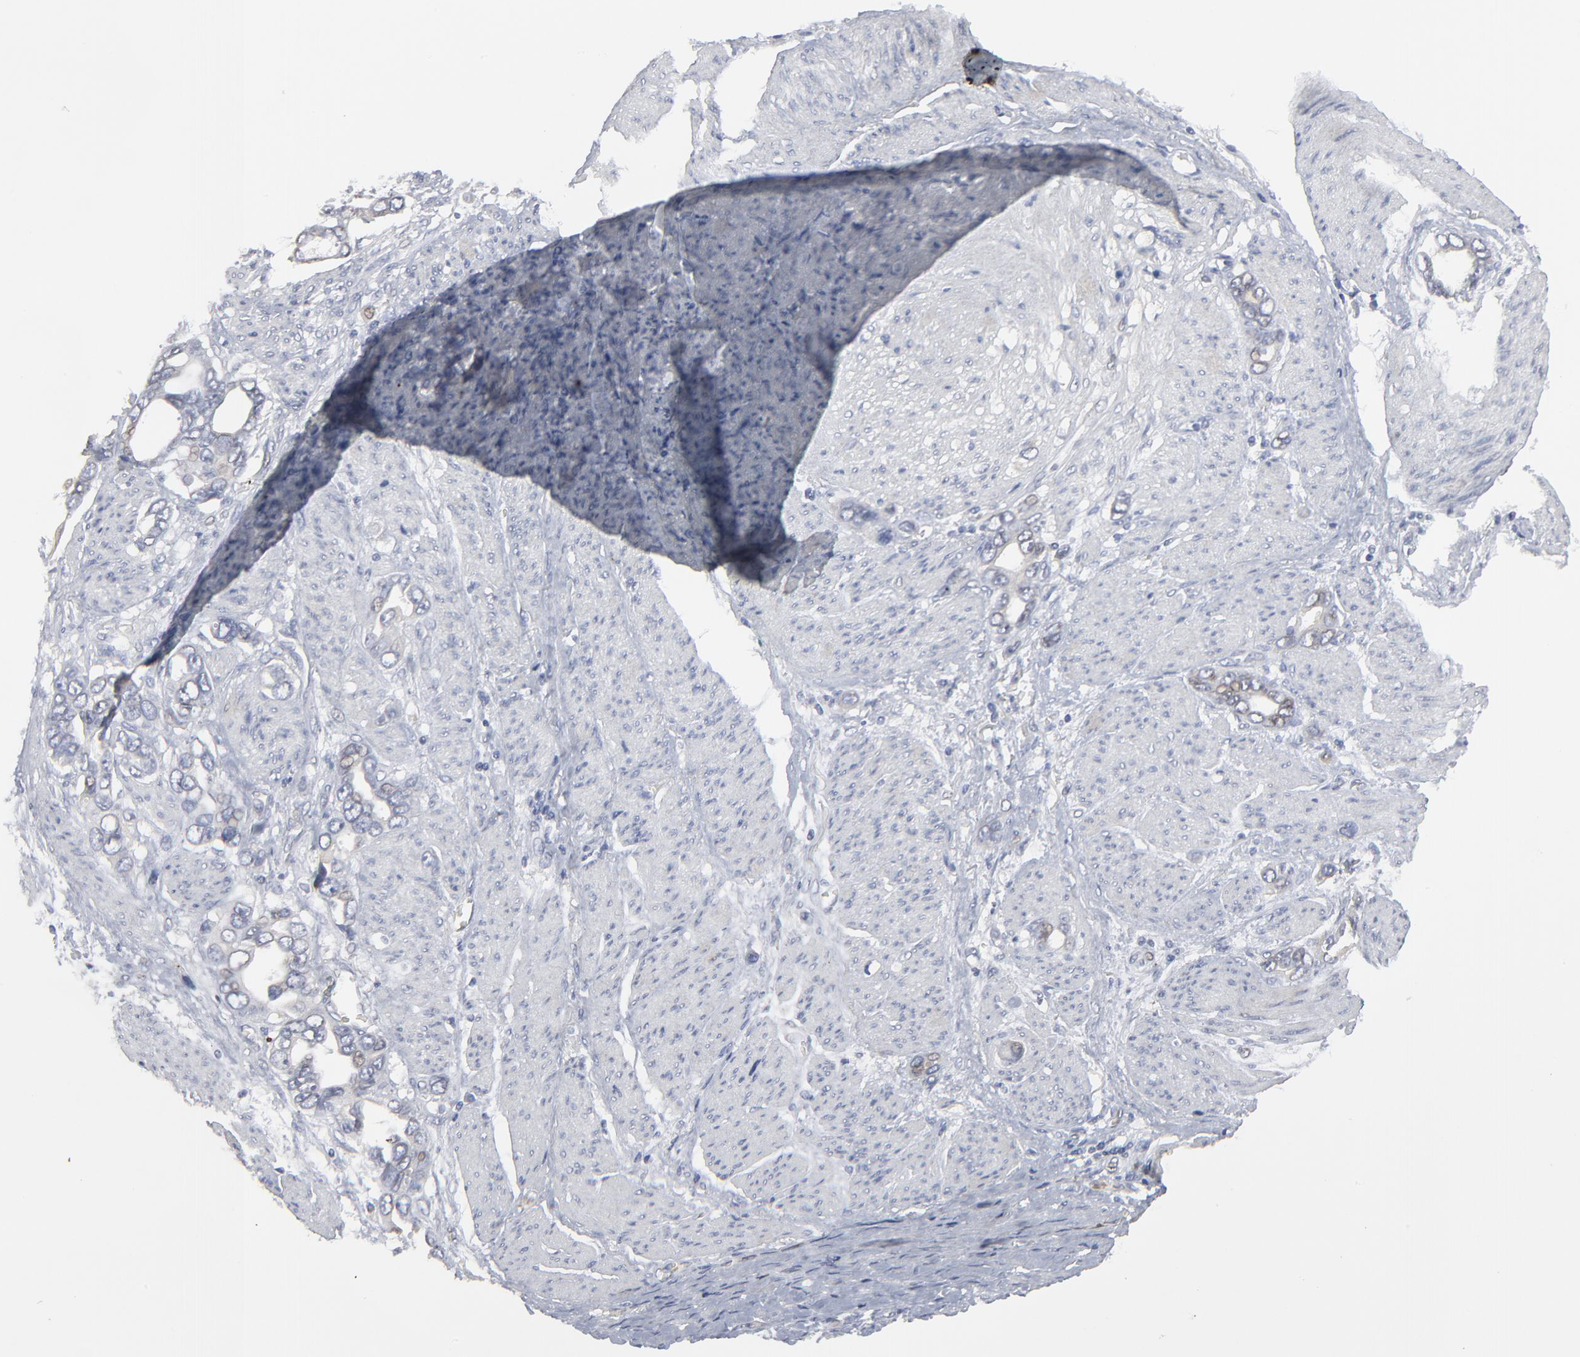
{"staining": {"intensity": "negative", "quantity": "none", "location": "none"}, "tissue": "stomach cancer", "cell_type": "Tumor cells", "image_type": "cancer", "snomed": [{"axis": "morphology", "description": "Adenocarcinoma, NOS"}, {"axis": "topography", "description": "Stomach"}], "caption": "Immunohistochemistry of stomach cancer (adenocarcinoma) reveals no expression in tumor cells. (DAB (3,3'-diaminobenzidine) immunohistochemistry (IHC), high magnification).", "gene": "SYNE2", "patient": {"sex": "male", "age": 78}}